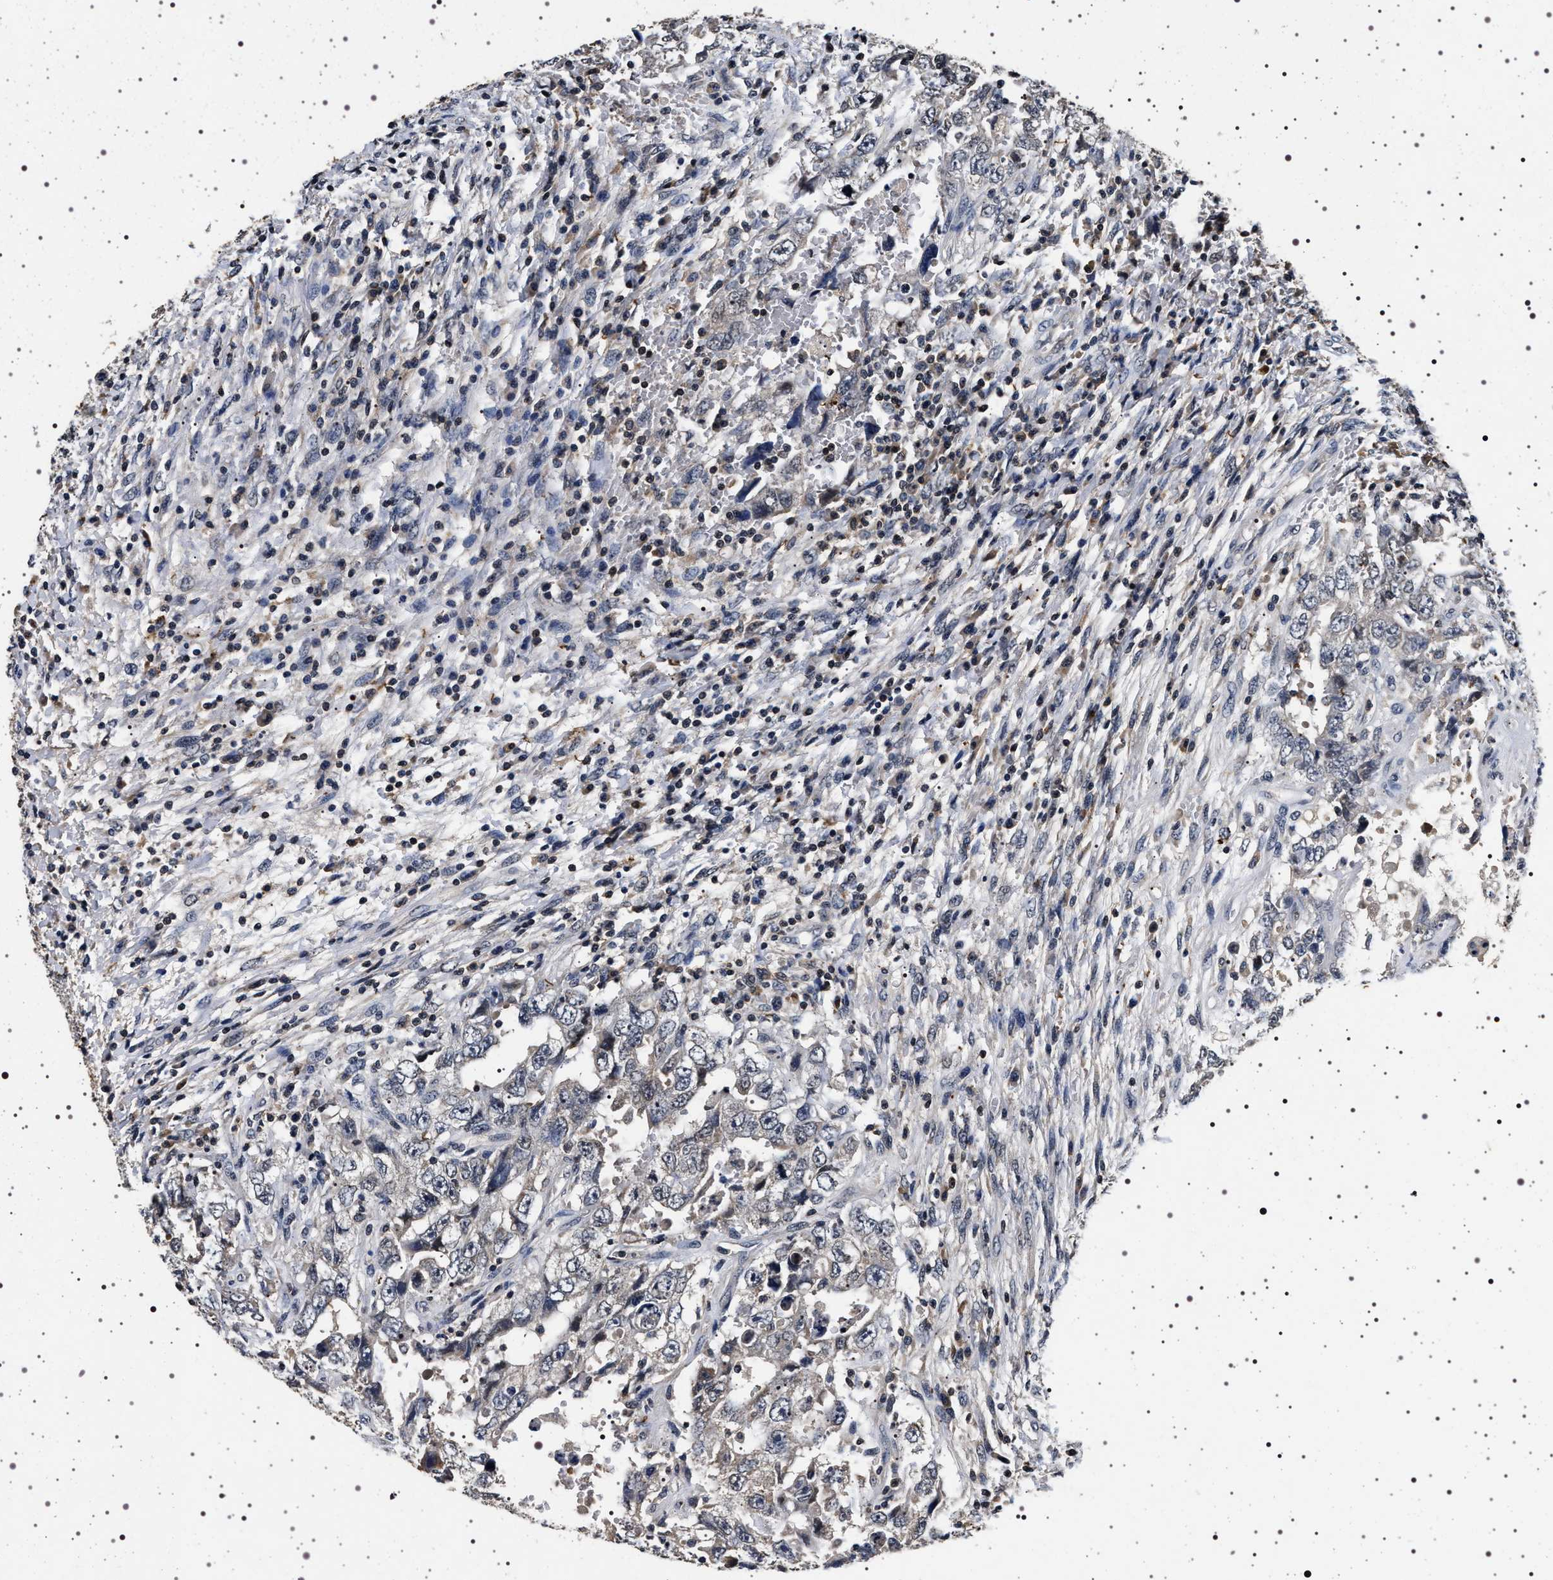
{"staining": {"intensity": "negative", "quantity": "none", "location": "none"}, "tissue": "testis cancer", "cell_type": "Tumor cells", "image_type": "cancer", "snomed": [{"axis": "morphology", "description": "Carcinoma, Embryonal, NOS"}, {"axis": "topography", "description": "Testis"}], "caption": "High magnification brightfield microscopy of embryonal carcinoma (testis) stained with DAB (3,3'-diaminobenzidine) (brown) and counterstained with hematoxylin (blue): tumor cells show no significant staining.", "gene": "CDKN1B", "patient": {"sex": "male", "age": 26}}